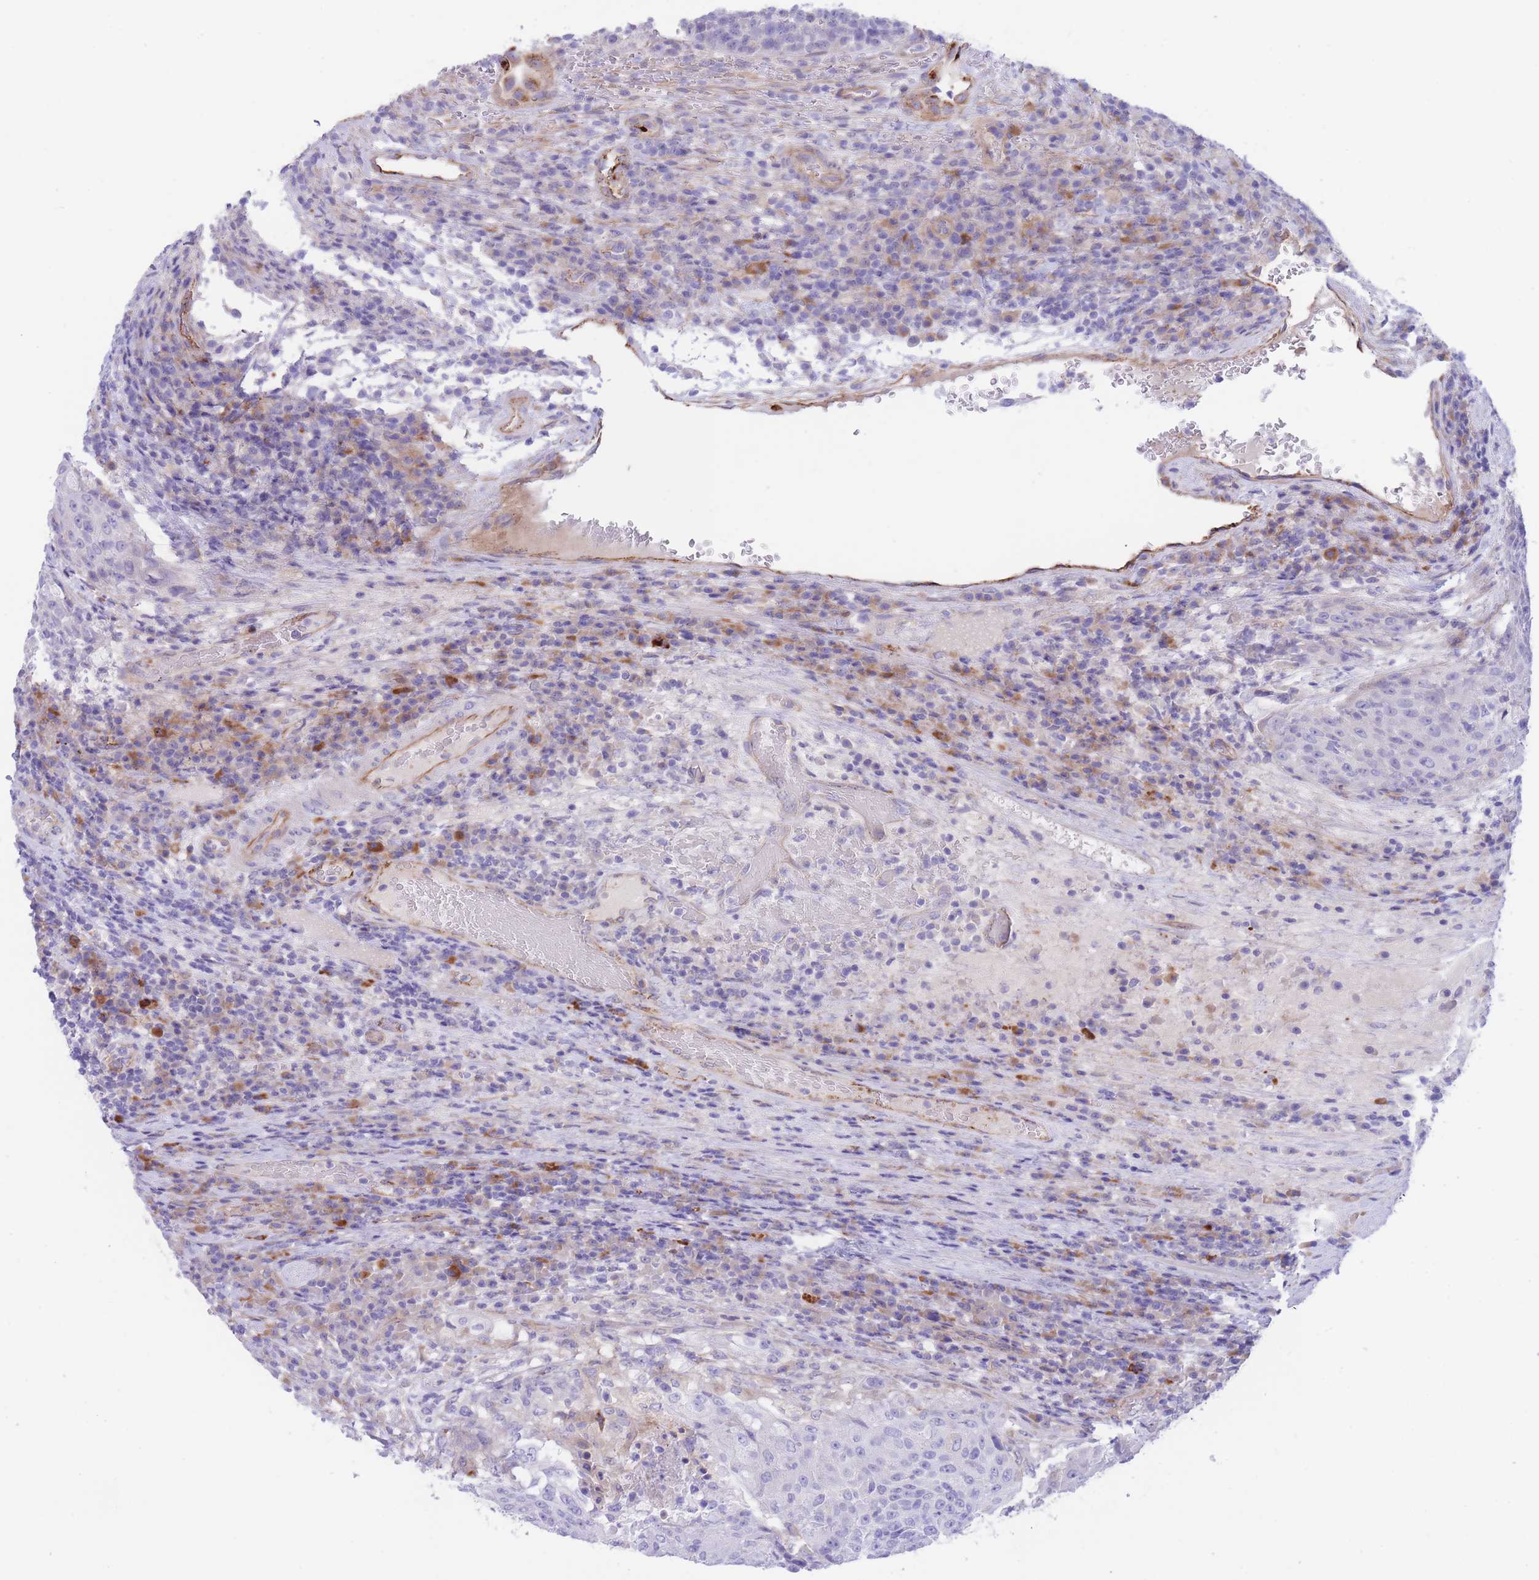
{"staining": {"intensity": "negative", "quantity": "none", "location": "none"}, "tissue": "urothelial cancer", "cell_type": "Tumor cells", "image_type": "cancer", "snomed": [{"axis": "morphology", "description": "Urothelial carcinoma, High grade"}, {"axis": "topography", "description": "Urinary bladder"}], "caption": "This is an immunohistochemistry photomicrograph of urothelial cancer. There is no staining in tumor cells.", "gene": "DET1", "patient": {"sex": "female", "age": 63}}